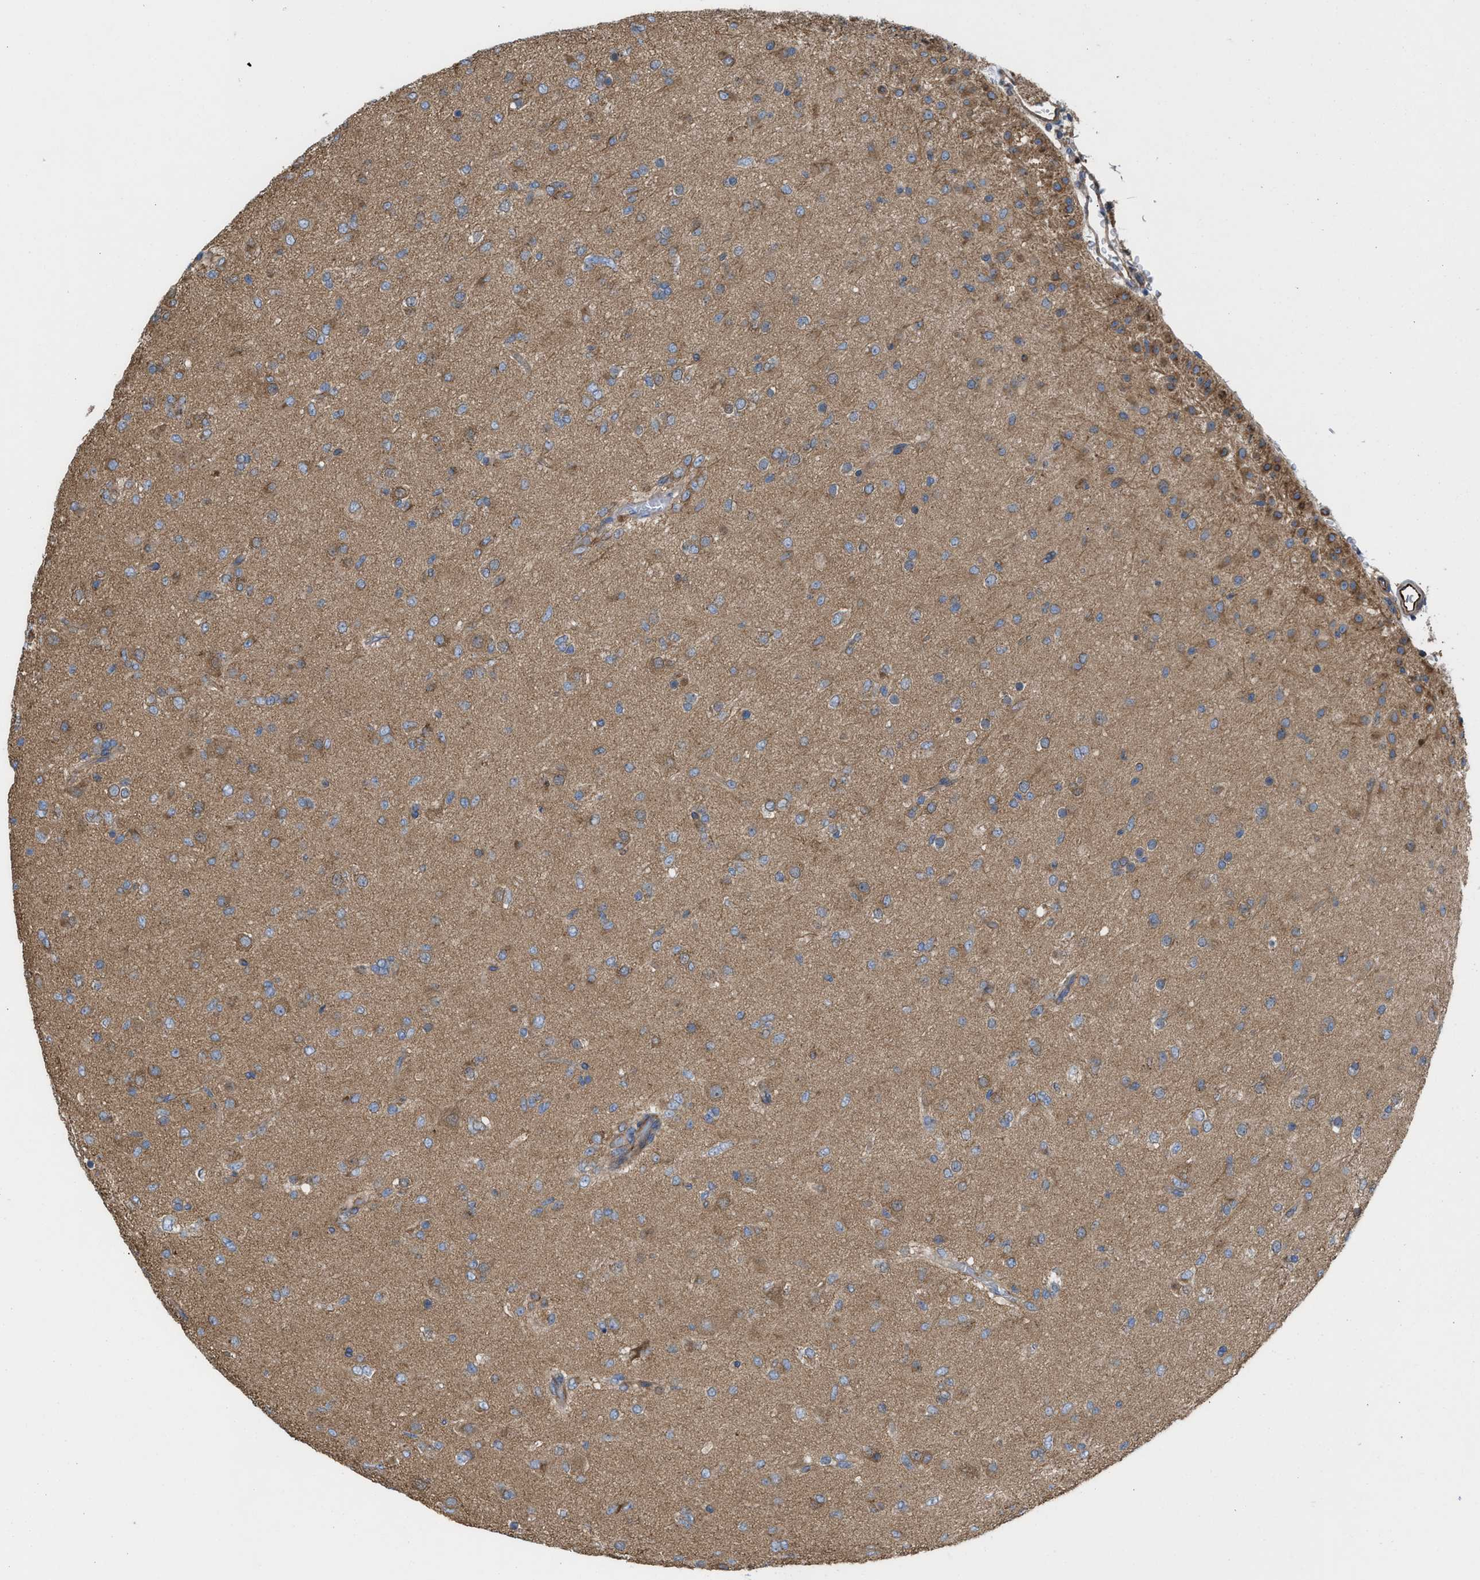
{"staining": {"intensity": "moderate", "quantity": "25%-75%", "location": "cytoplasmic/membranous"}, "tissue": "glioma", "cell_type": "Tumor cells", "image_type": "cancer", "snomed": [{"axis": "morphology", "description": "Glioma, malignant, Low grade"}, {"axis": "topography", "description": "Brain"}], "caption": "Protein expression analysis of human glioma reveals moderate cytoplasmic/membranous expression in about 25%-75% of tumor cells. (brown staining indicates protein expression, while blue staining denotes nuclei).", "gene": "EPS15L1", "patient": {"sex": "male", "age": 65}}